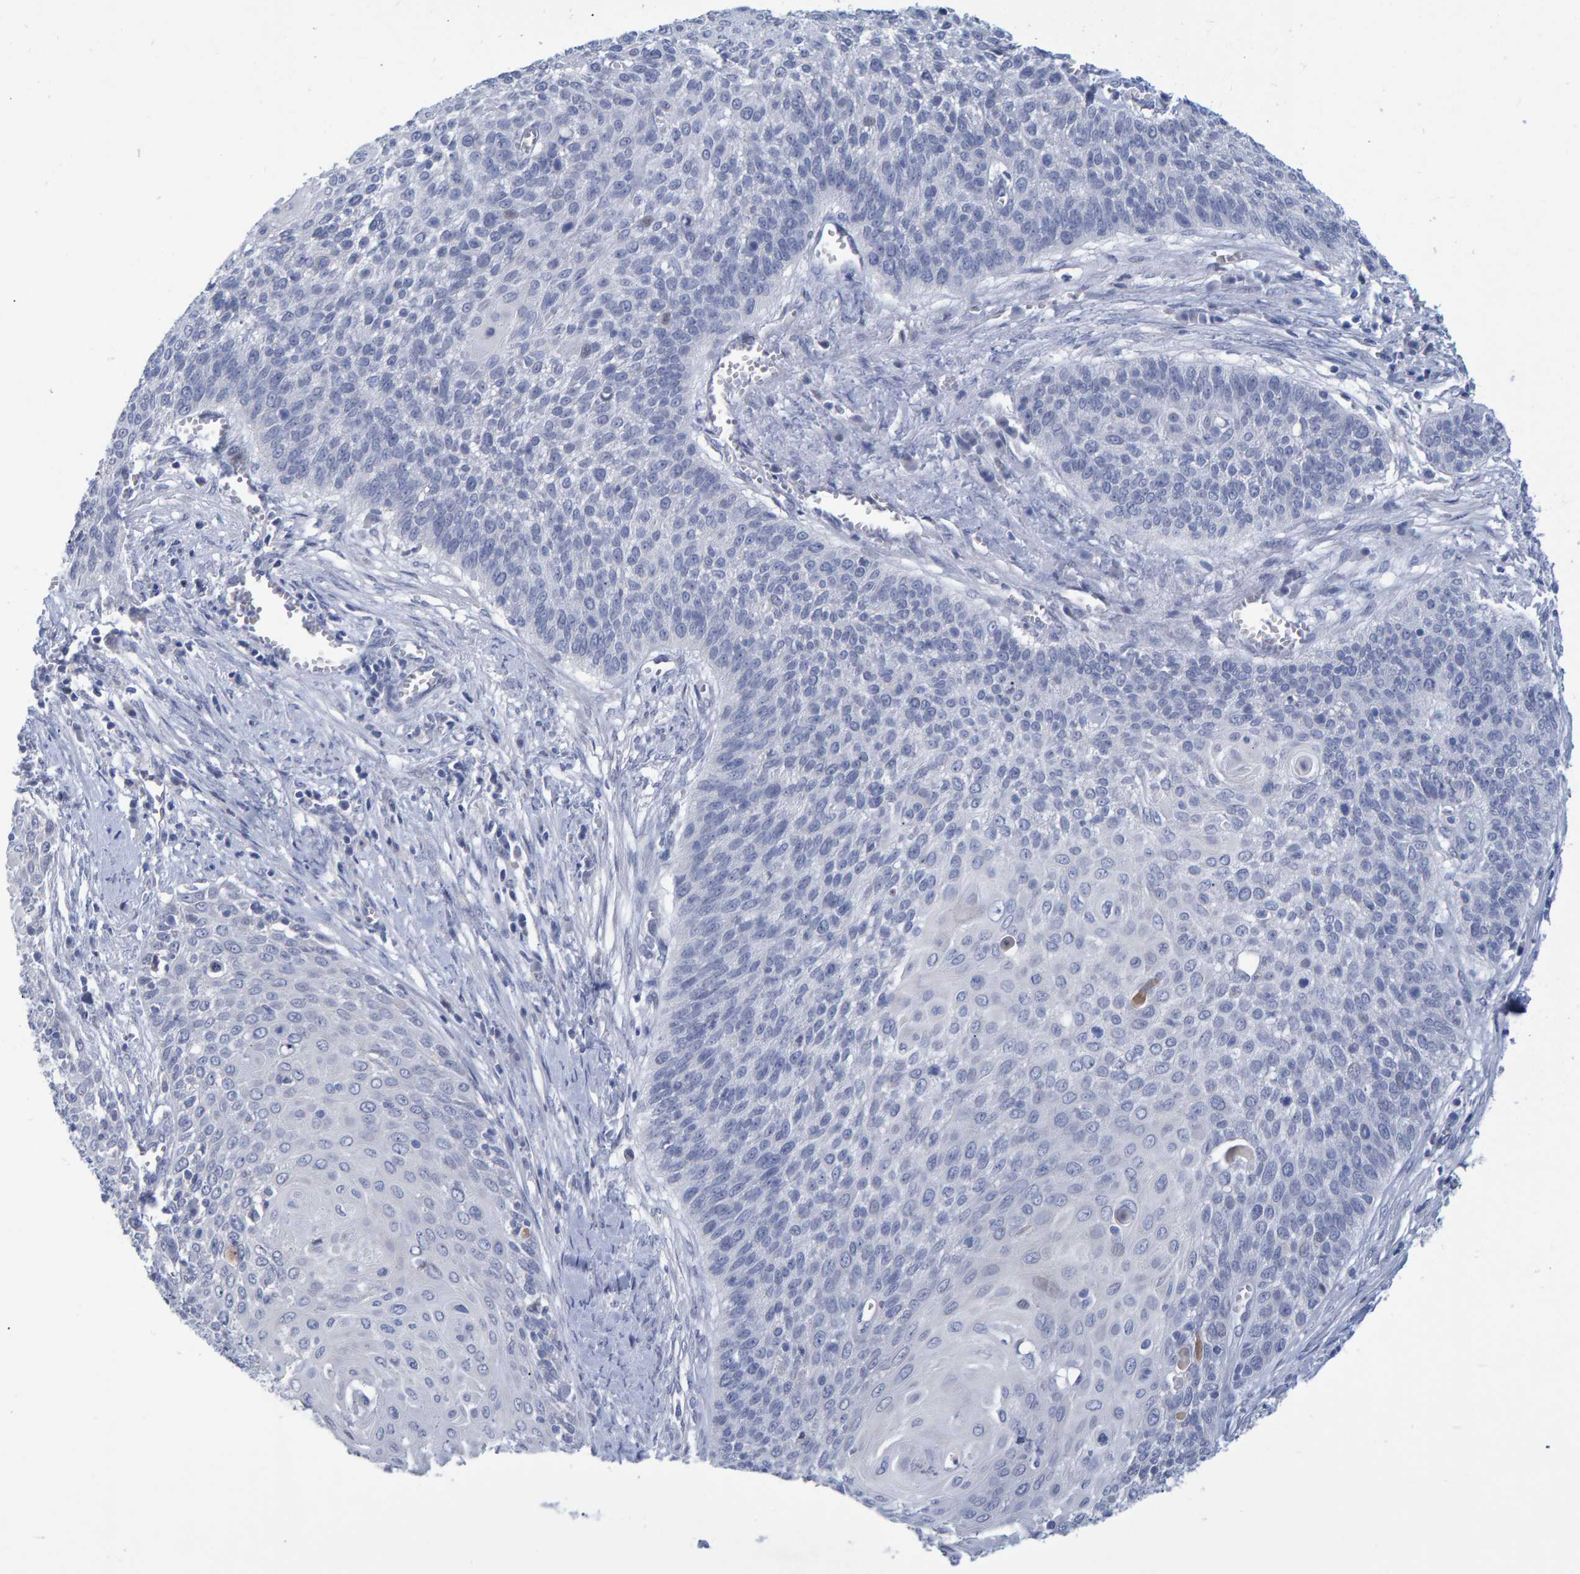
{"staining": {"intensity": "negative", "quantity": "none", "location": "none"}, "tissue": "cervical cancer", "cell_type": "Tumor cells", "image_type": "cancer", "snomed": [{"axis": "morphology", "description": "Squamous cell carcinoma, NOS"}, {"axis": "topography", "description": "Cervix"}], "caption": "There is no significant staining in tumor cells of cervical squamous cell carcinoma. (DAB (3,3'-diaminobenzidine) immunohistochemistry (IHC) with hematoxylin counter stain).", "gene": "PROCA1", "patient": {"sex": "female", "age": 39}}